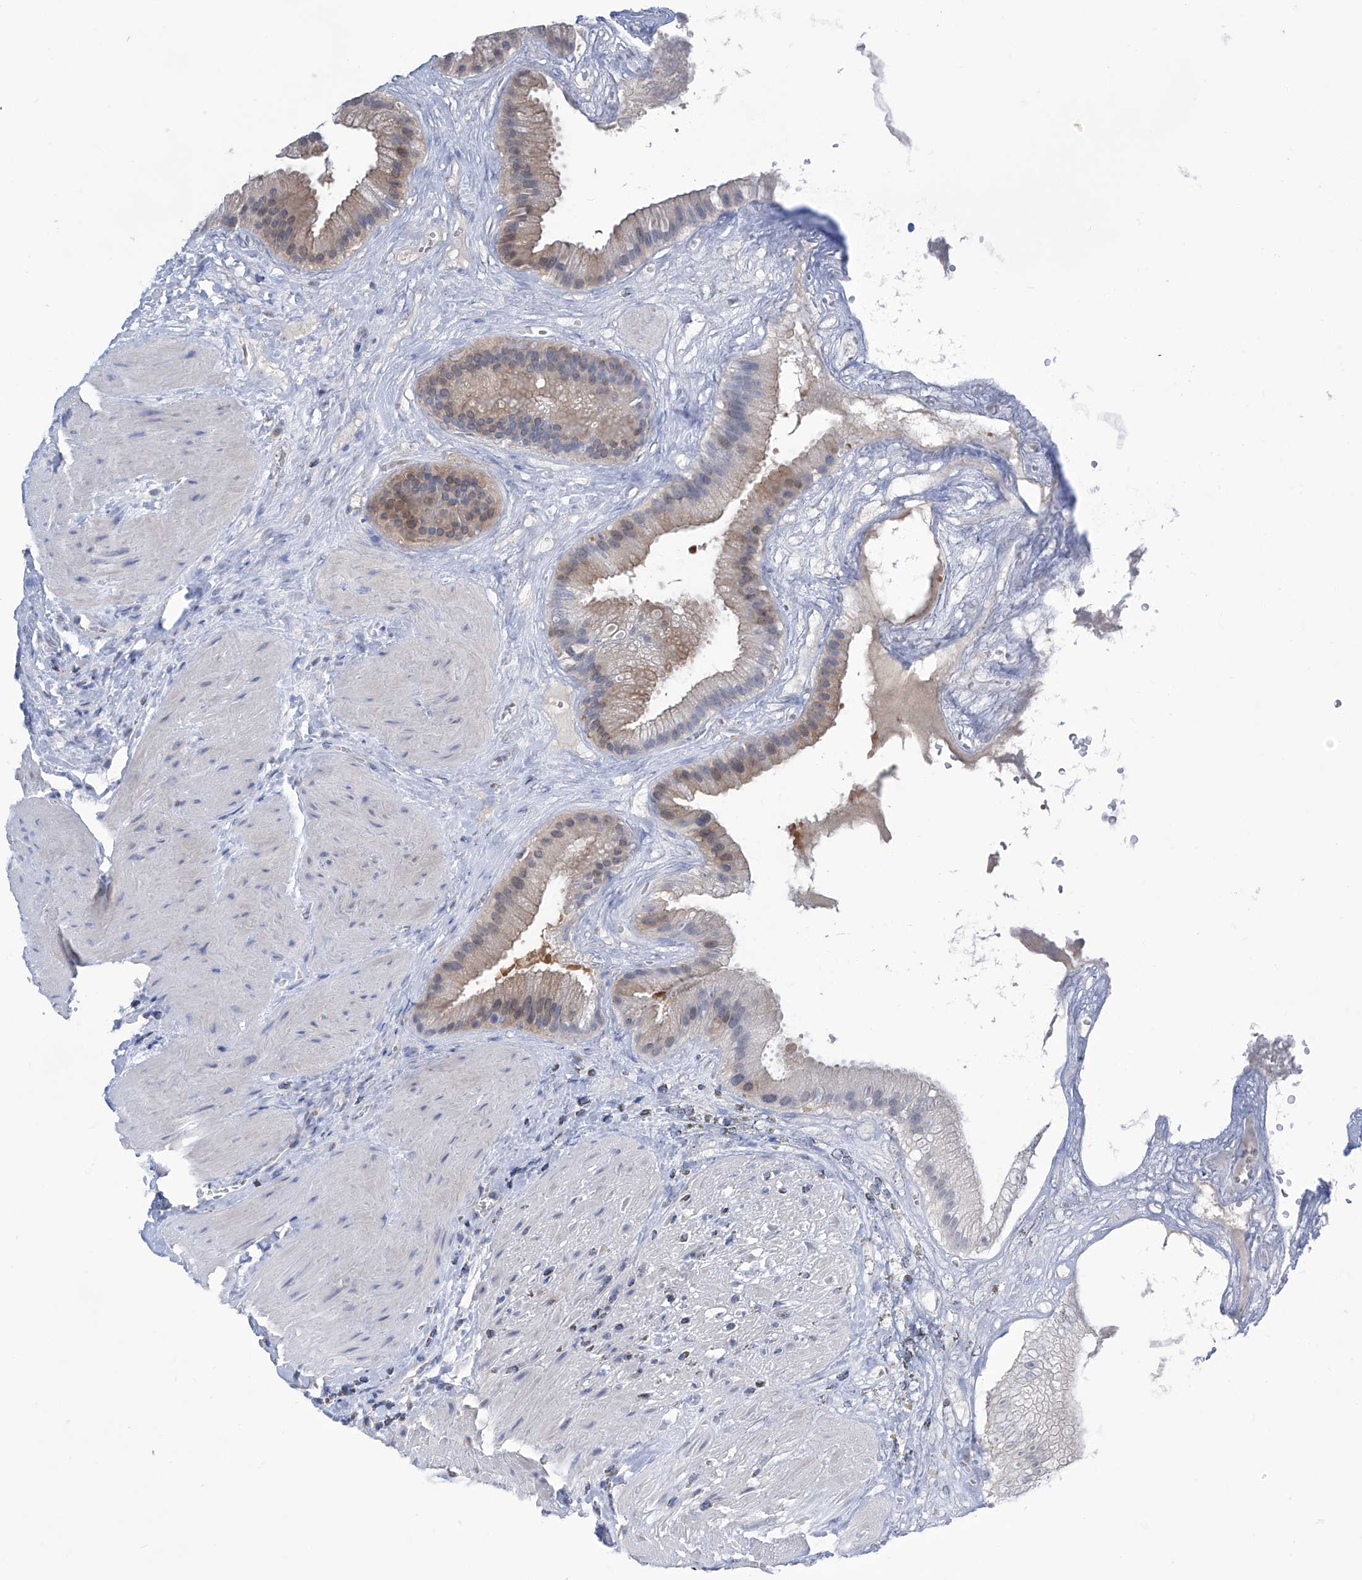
{"staining": {"intensity": "weak", "quantity": "25%-75%", "location": "cytoplasmic/membranous,nuclear"}, "tissue": "gallbladder", "cell_type": "Glandular cells", "image_type": "normal", "snomed": [{"axis": "morphology", "description": "Normal tissue, NOS"}, {"axis": "topography", "description": "Gallbladder"}], "caption": "Immunohistochemistry image of benign gallbladder: gallbladder stained using IHC exhibits low levels of weak protein expression localized specifically in the cytoplasmic/membranous,nuclear of glandular cells, appearing as a cytoplasmic/membranous,nuclear brown color.", "gene": "PGM3", "patient": {"sex": "male", "age": 55}}